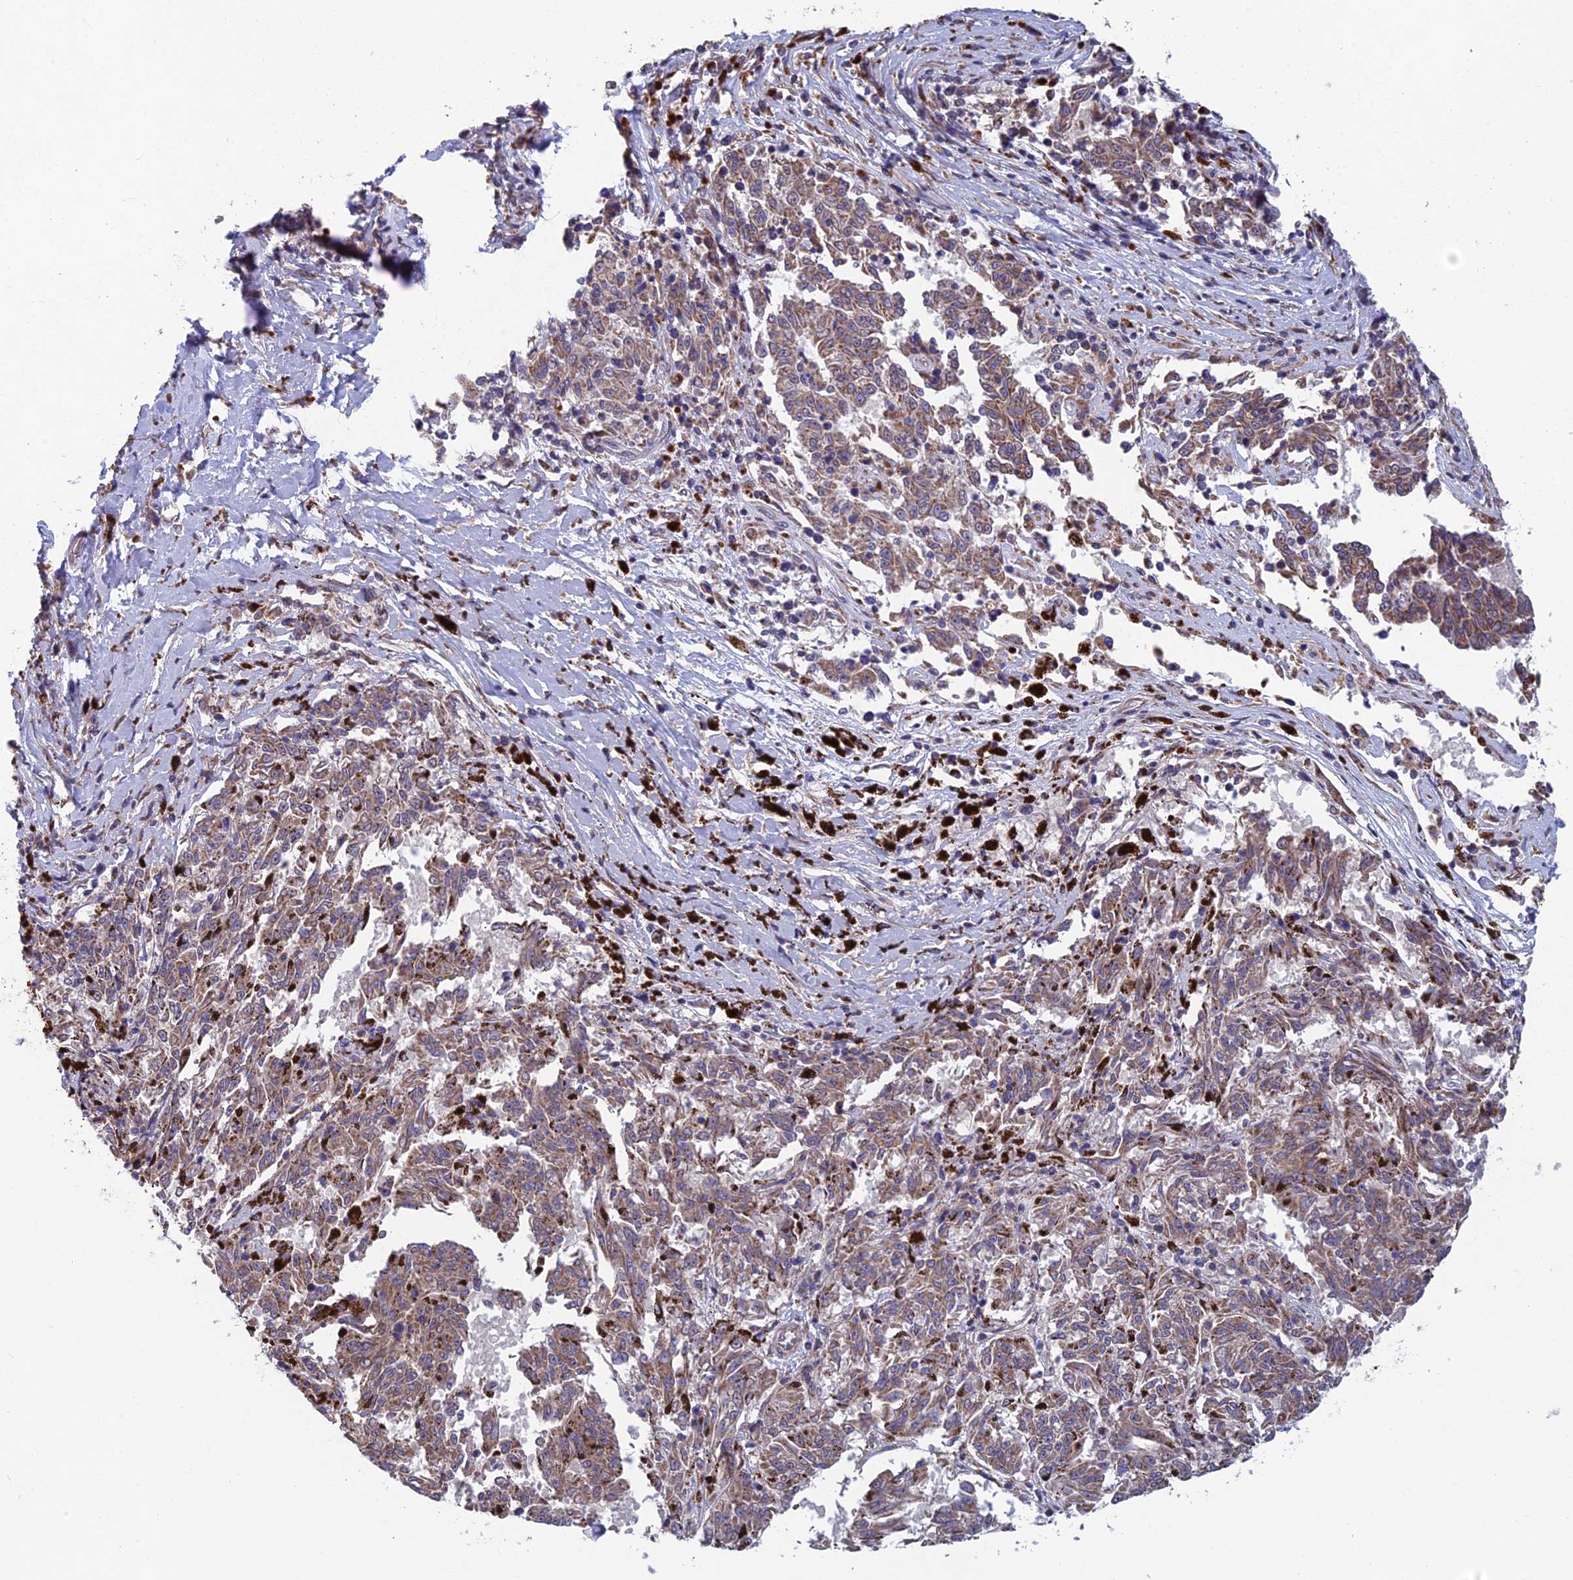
{"staining": {"intensity": "moderate", "quantity": "25%-75%", "location": "cytoplasmic/membranous"}, "tissue": "melanoma", "cell_type": "Tumor cells", "image_type": "cancer", "snomed": [{"axis": "morphology", "description": "Malignant melanoma, NOS"}, {"axis": "topography", "description": "Skin"}], "caption": "Moderate cytoplasmic/membranous protein positivity is present in approximately 25%-75% of tumor cells in malignant melanoma. The staining is performed using DAB brown chromogen to label protein expression. The nuclei are counter-stained blue using hematoxylin.", "gene": "BLTP2", "patient": {"sex": "female", "age": 72}}